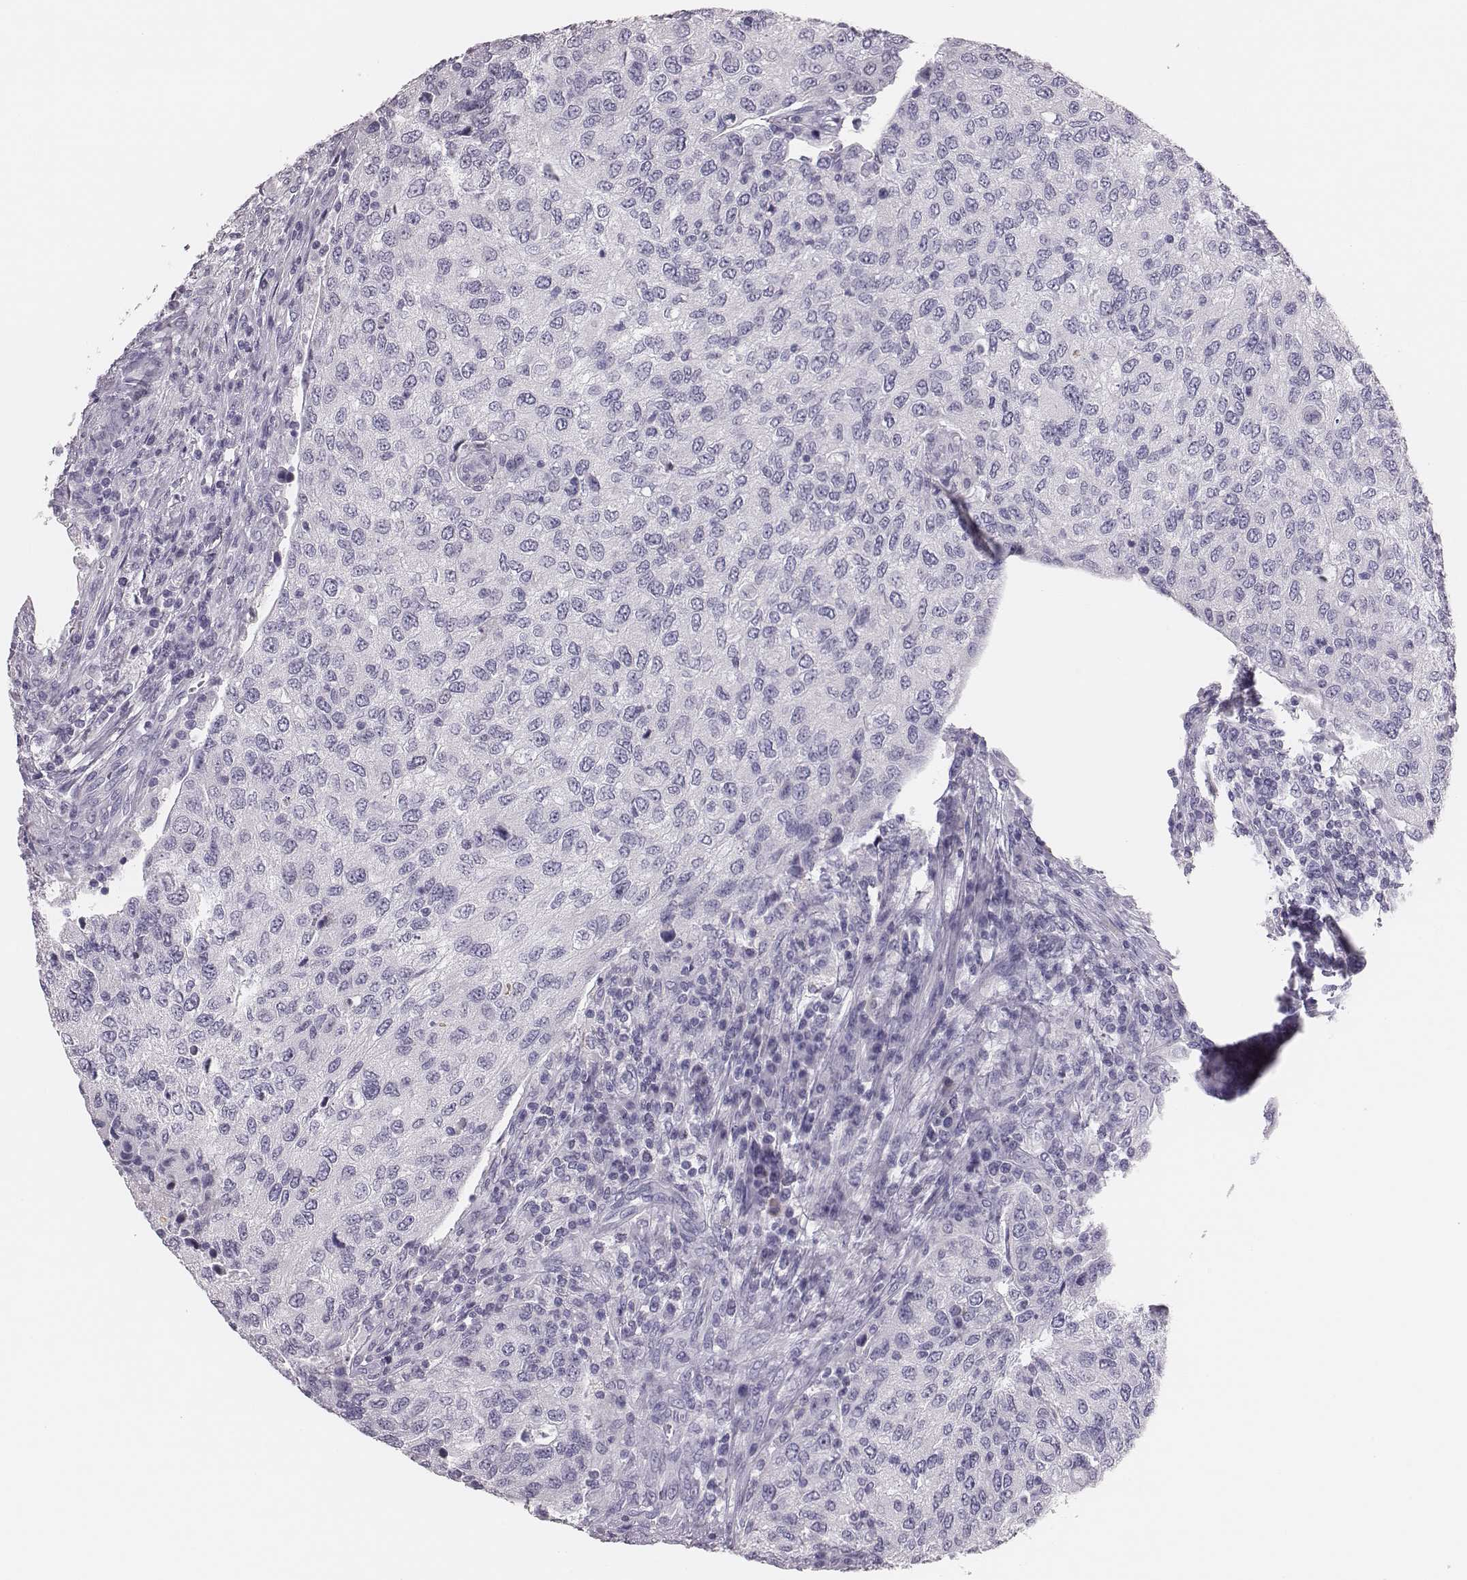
{"staining": {"intensity": "negative", "quantity": "none", "location": "none"}, "tissue": "urothelial cancer", "cell_type": "Tumor cells", "image_type": "cancer", "snomed": [{"axis": "morphology", "description": "Urothelial carcinoma, High grade"}, {"axis": "topography", "description": "Urinary bladder"}], "caption": "High magnification brightfield microscopy of urothelial cancer stained with DAB (3,3'-diaminobenzidine) (brown) and counterstained with hematoxylin (blue): tumor cells show no significant positivity.", "gene": "H1-6", "patient": {"sex": "female", "age": 78}}